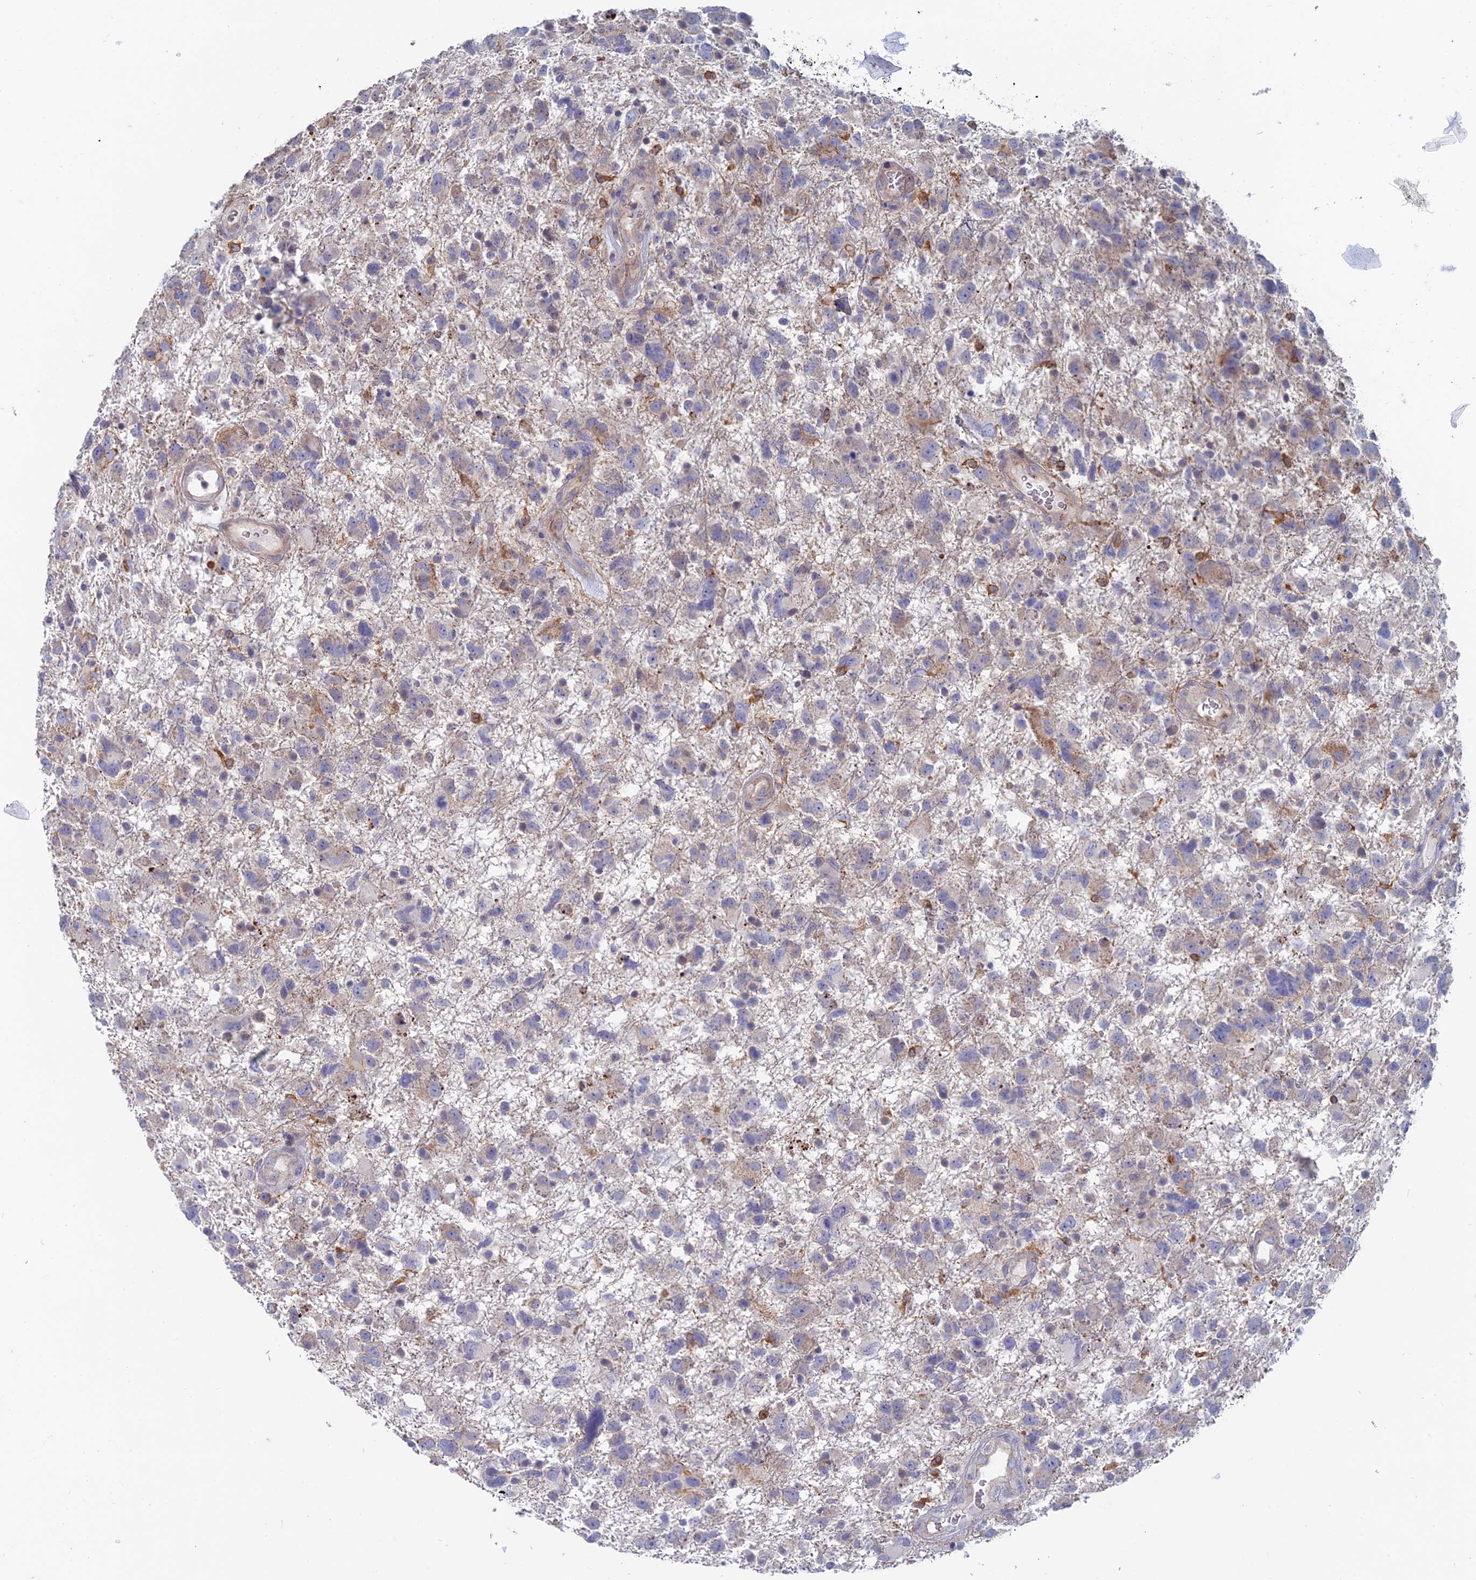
{"staining": {"intensity": "negative", "quantity": "none", "location": "none"}, "tissue": "glioma", "cell_type": "Tumor cells", "image_type": "cancer", "snomed": [{"axis": "morphology", "description": "Glioma, malignant, High grade"}, {"axis": "topography", "description": "Brain"}], "caption": "There is no significant positivity in tumor cells of glioma.", "gene": "TBC1D30", "patient": {"sex": "male", "age": 61}}